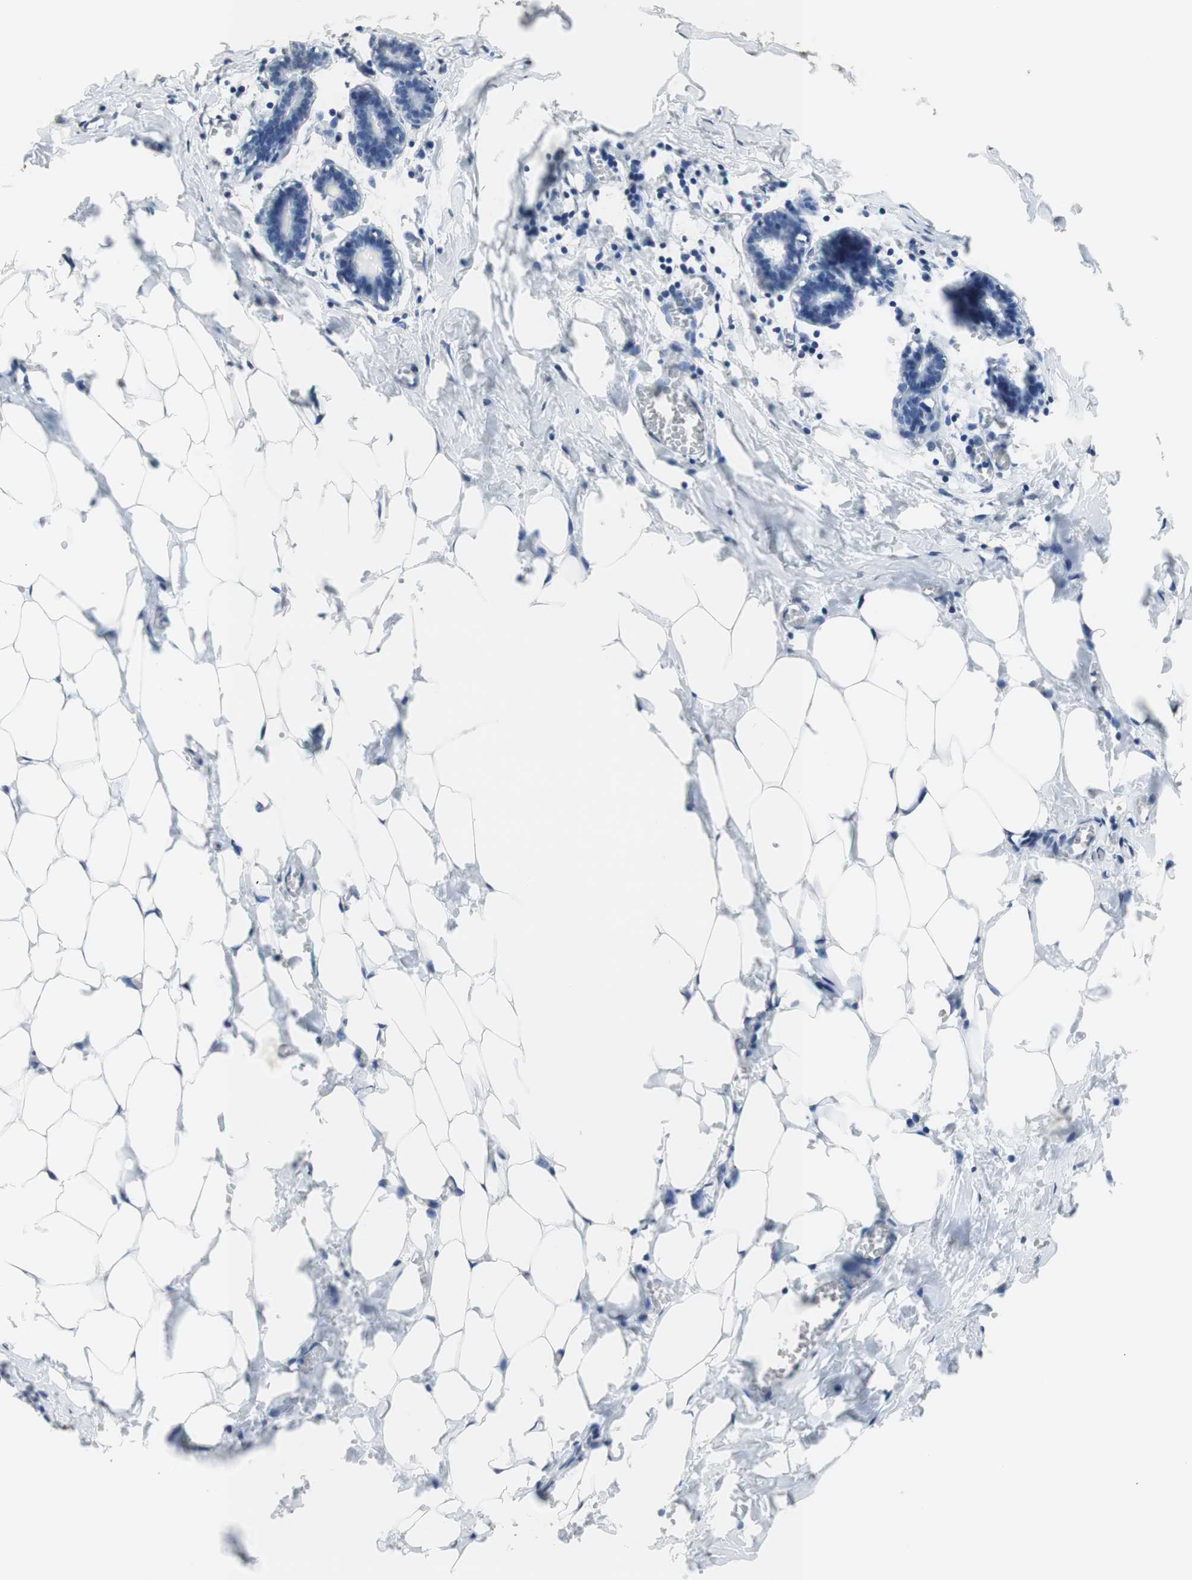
{"staining": {"intensity": "negative", "quantity": "none", "location": "none"}, "tissue": "breast", "cell_type": "Adipocytes", "image_type": "normal", "snomed": [{"axis": "morphology", "description": "Normal tissue, NOS"}, {"axis": "topography", "description": "Breast"}], "caption": "Micrograph shows no protein positivity in adipocytes of benign breast. (DAB immunohistochemistry (IHC) visualized using brightfield microscopy, high magnification).", "gene": "L1CAM", "patient": {"sex": "female", "age": 27}}